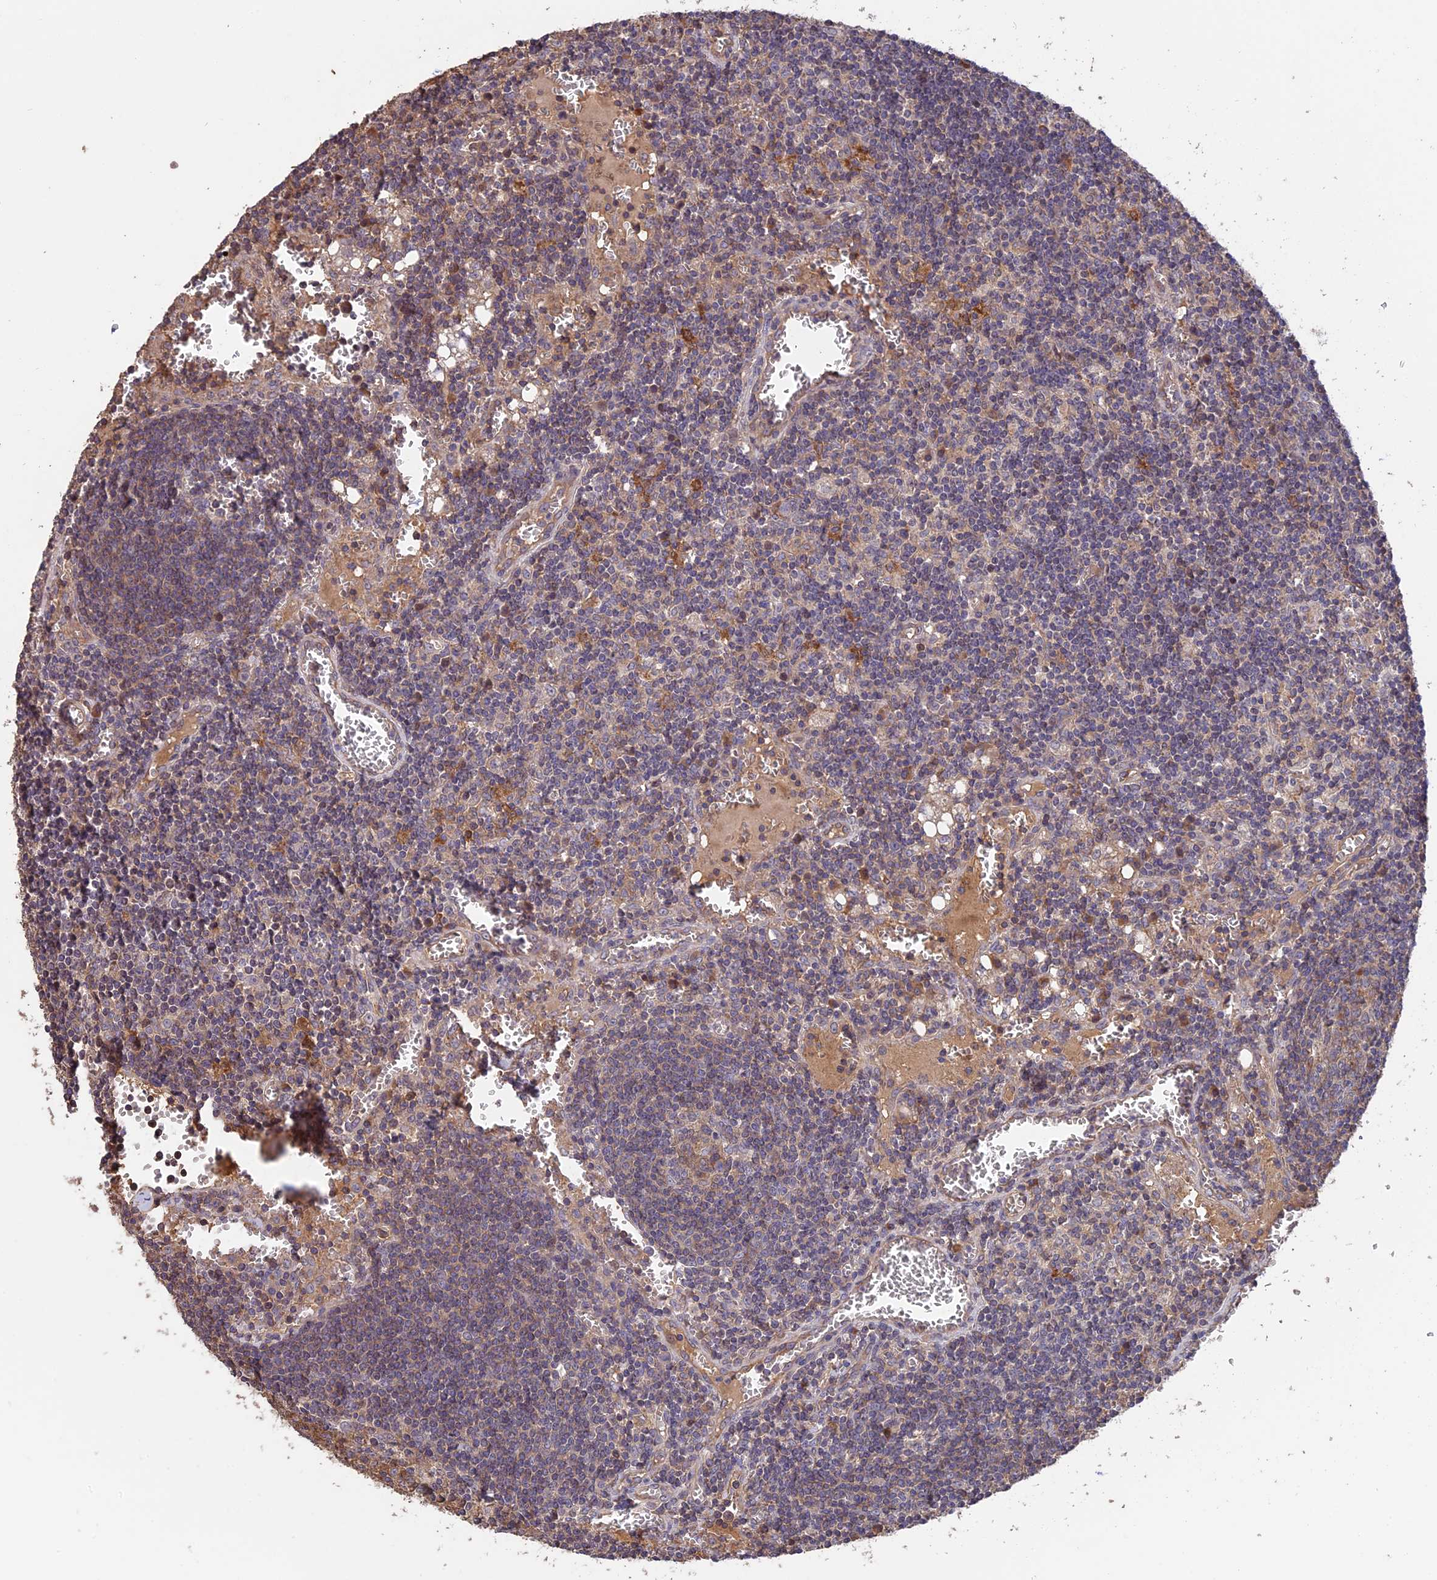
{"staining": {"intensity": "weak", "quantity": "<25%", "location": "cytoplasmic/membranous"}, "tissue": "lymph node", "cell_type": "Germinal center cells", "image_type": "normal", "snomed": [{"axis": "morphology", "description": "Normal tissue, NOS"}, {"axis": "topography", "description": "Lymph node"}], "caption": "Protein analysis of unremarkable lymph node demonstrates no significant expression in germinal center cells.", "gene": "RASAL1", "patient": {"sex": "female", "age": 73}}